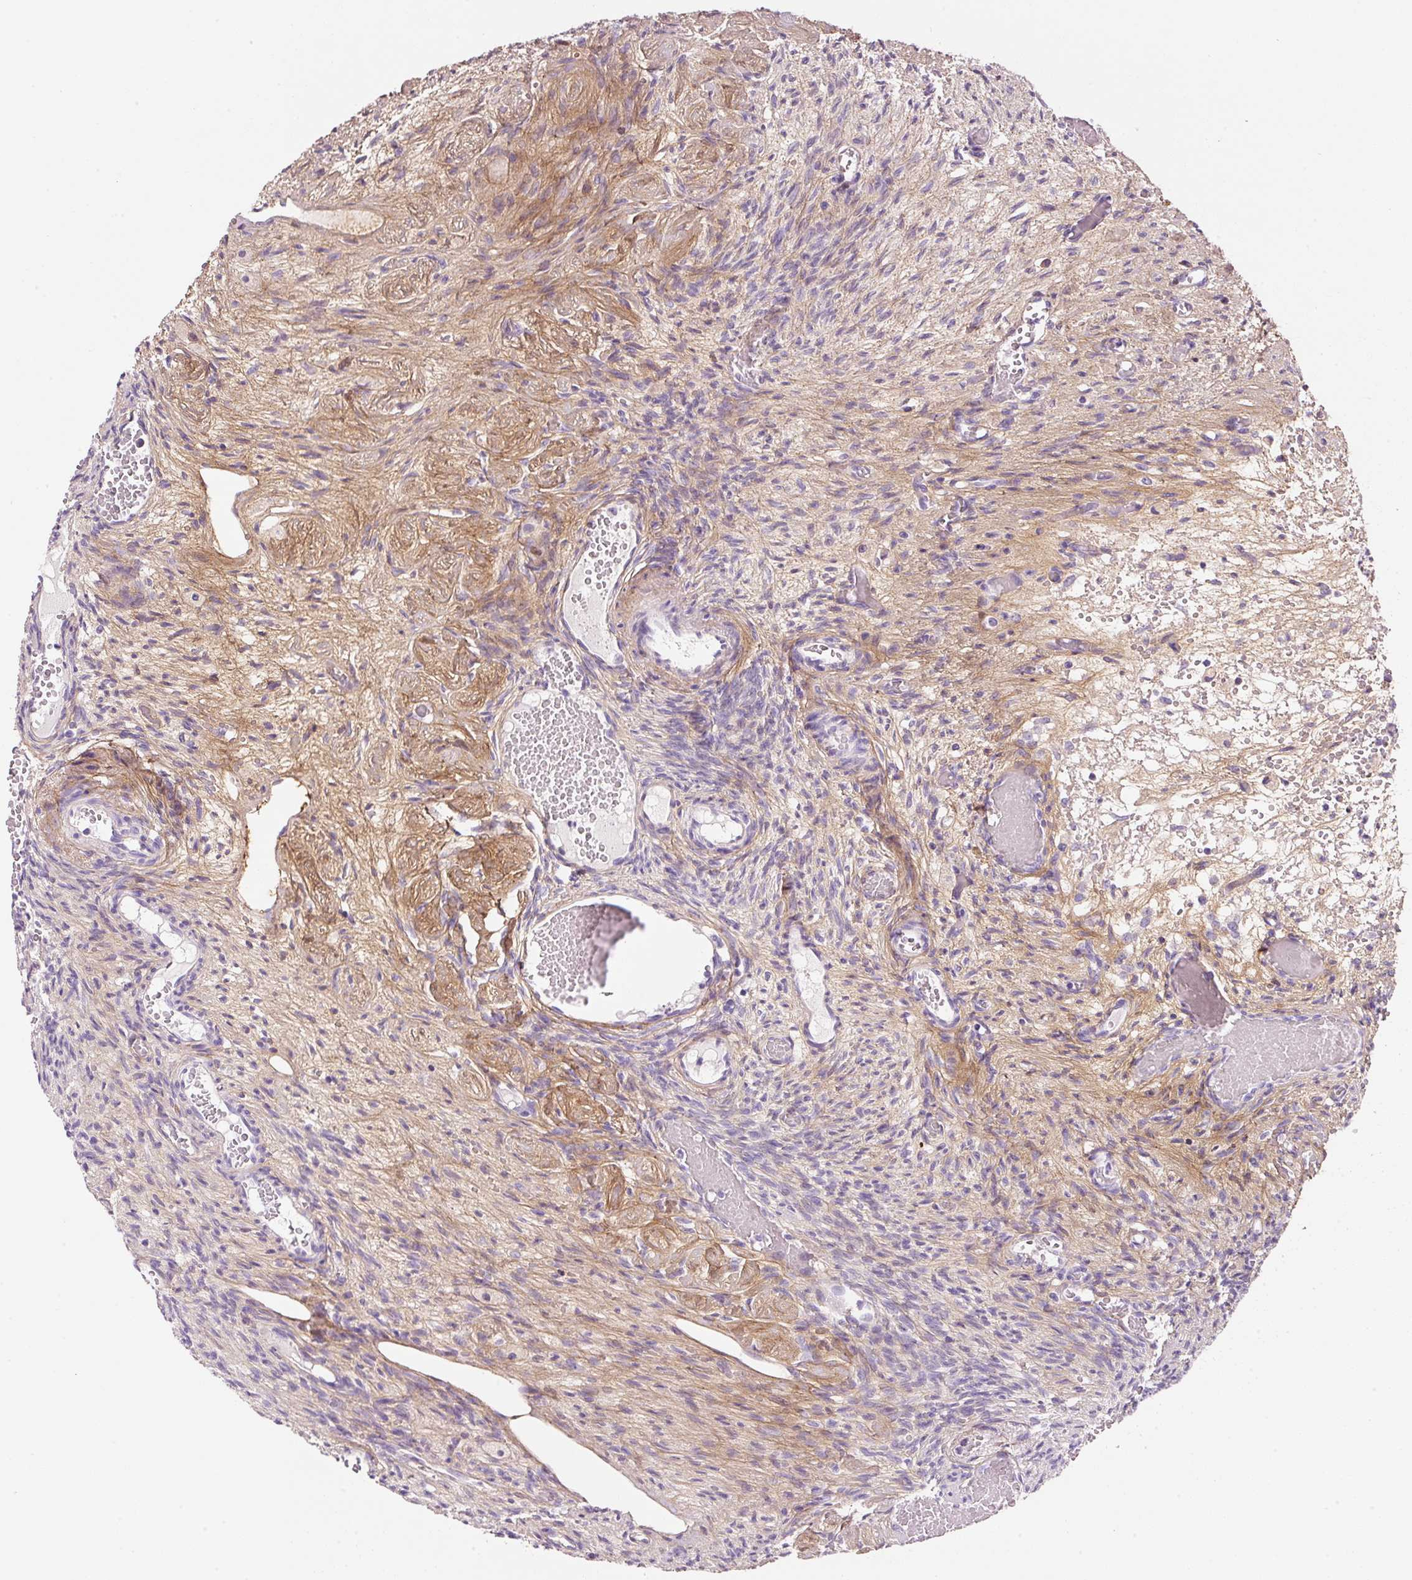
{"staining": {"intensity": "negative", "quantity": "none", "location": "none"}, "tissue": "ovary", "cell_type": "Follicle cells", "image_type": "normal", "snomed": [{"axis": "morphology", "description": "Normal tissue, NOS"}, {"axis": "topography", "description": "Ovary"}], "caption": "DAB immunohistochemical staining of benign human ovary exhibits no significant positivity in follicle cells.", "gene": "SOS2", "patient": {"sex": "female", "age": 67}}